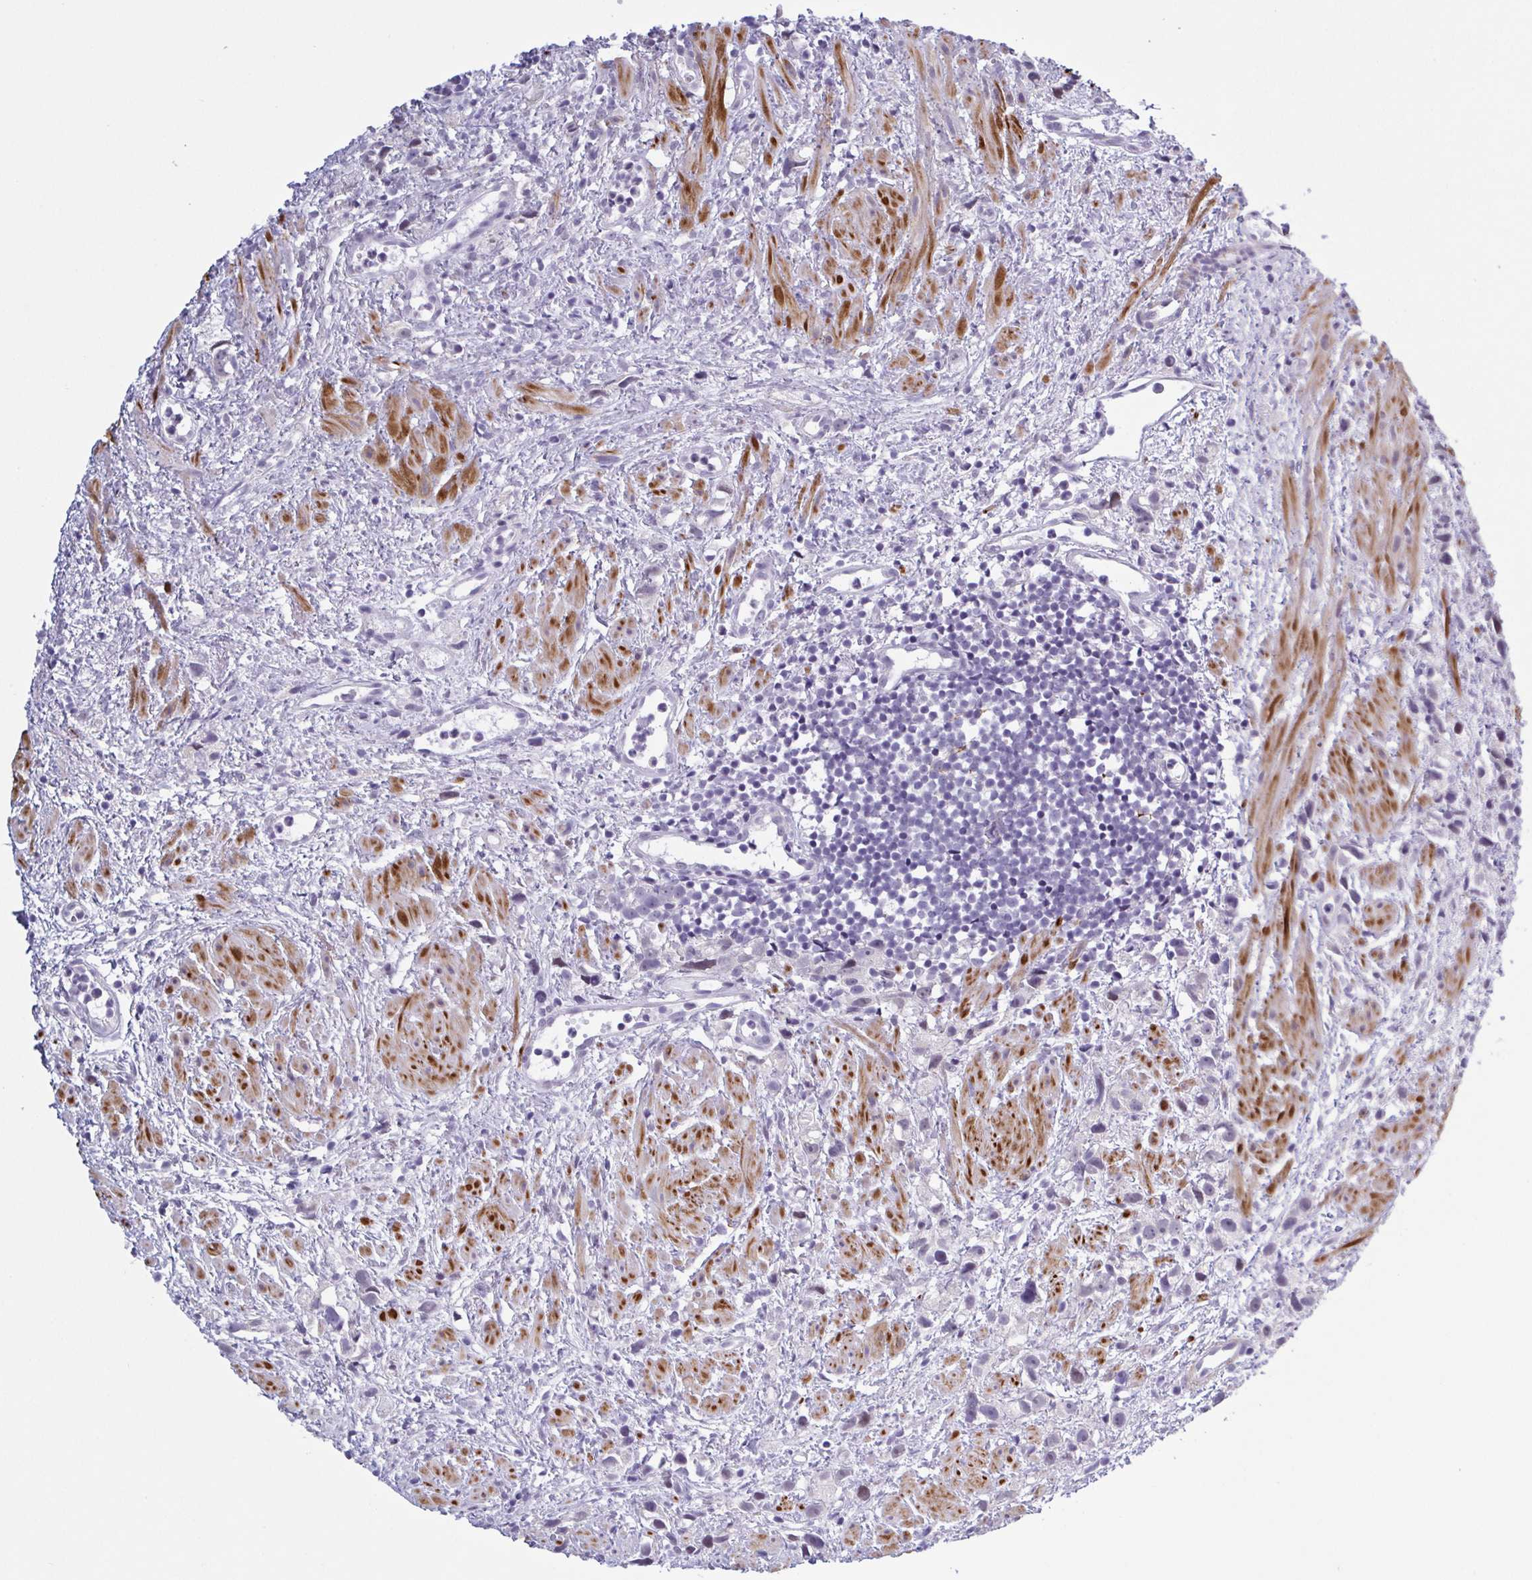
{"staining": {"intensity": "negative", "quantity": "none", "location": "none"}, "tissue": "prostate cancer", "cell_type": "Tumor cells", "image_type": "cancer", "snomed": [{"axis": "morphology", "description": "Adenocarcinoma, High grade"}, {"axis": "topography", "description": "Prostate"}], "caption": "This is a micrograph of immunohistochemistry (IHC) staining of prostate cancer, which shows no positivity in tumor cells. (Brightfield microscopy of DAB (3,3'-diaminobenzidine) immunohistochemistry (IHC) at high magnification).", "gene": "TMEM92", "patient": {"sex": "male", "age": 75}}